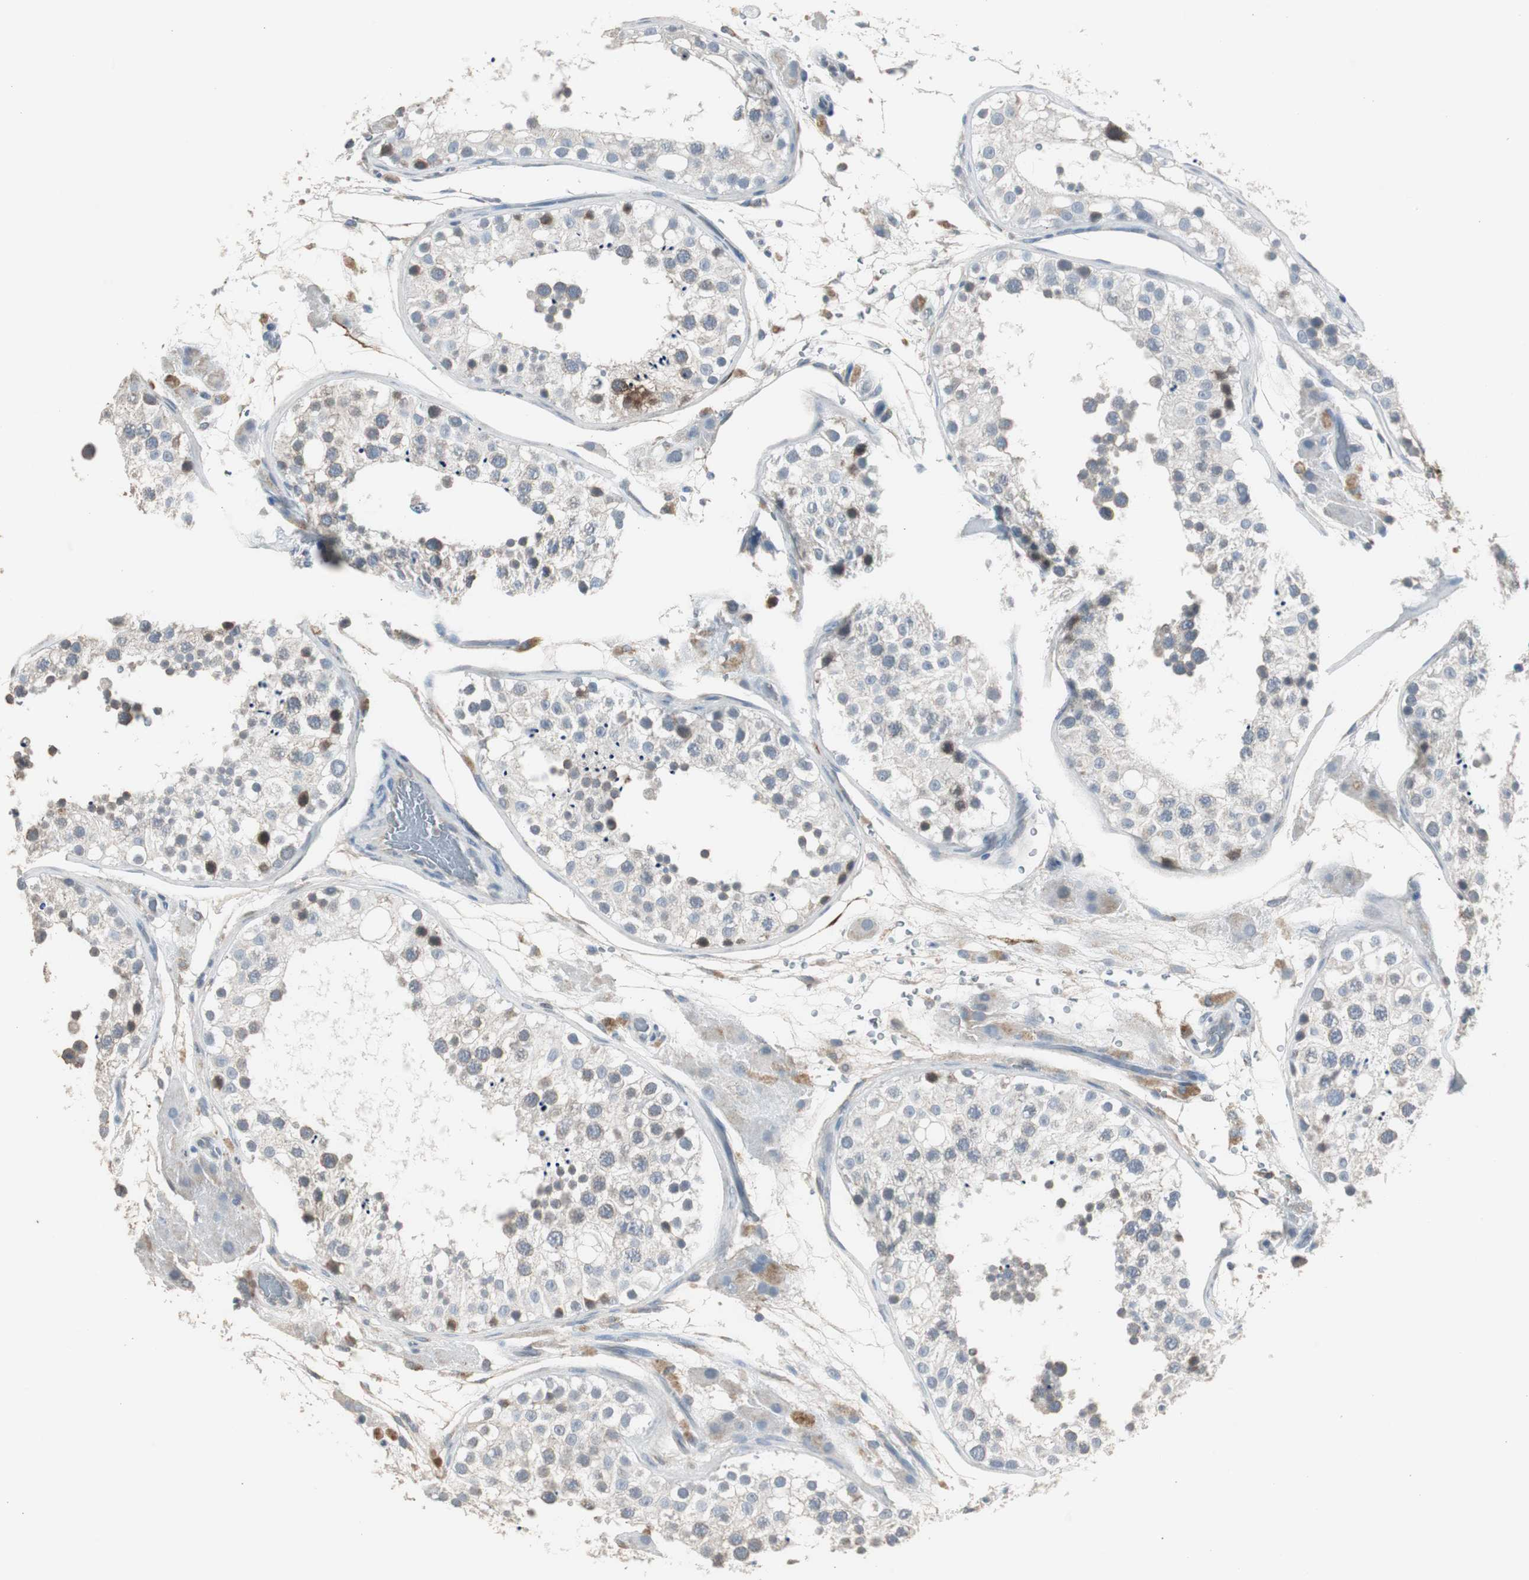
{"staining": {"intensity": "weak", "quantity": "<25%", "location": "cytoplasmic/membranous"}, "tissue": "testis", "cell_type": "Cells in seminiferous ducts", "image_type": "normal", "snomed": [{"axis": "morphology", "description": "Normal tissue, NOS"}, {"axis": "topography", "description": "Testis"}], "caption": "Immunohistochemistry (IHC) micrograph of benign testis stained for a protein (brown), which reveals no expression in cells in seminiferous ducts.", "gene": "TK1", "patient": {"sex": "male", "age": 26}}